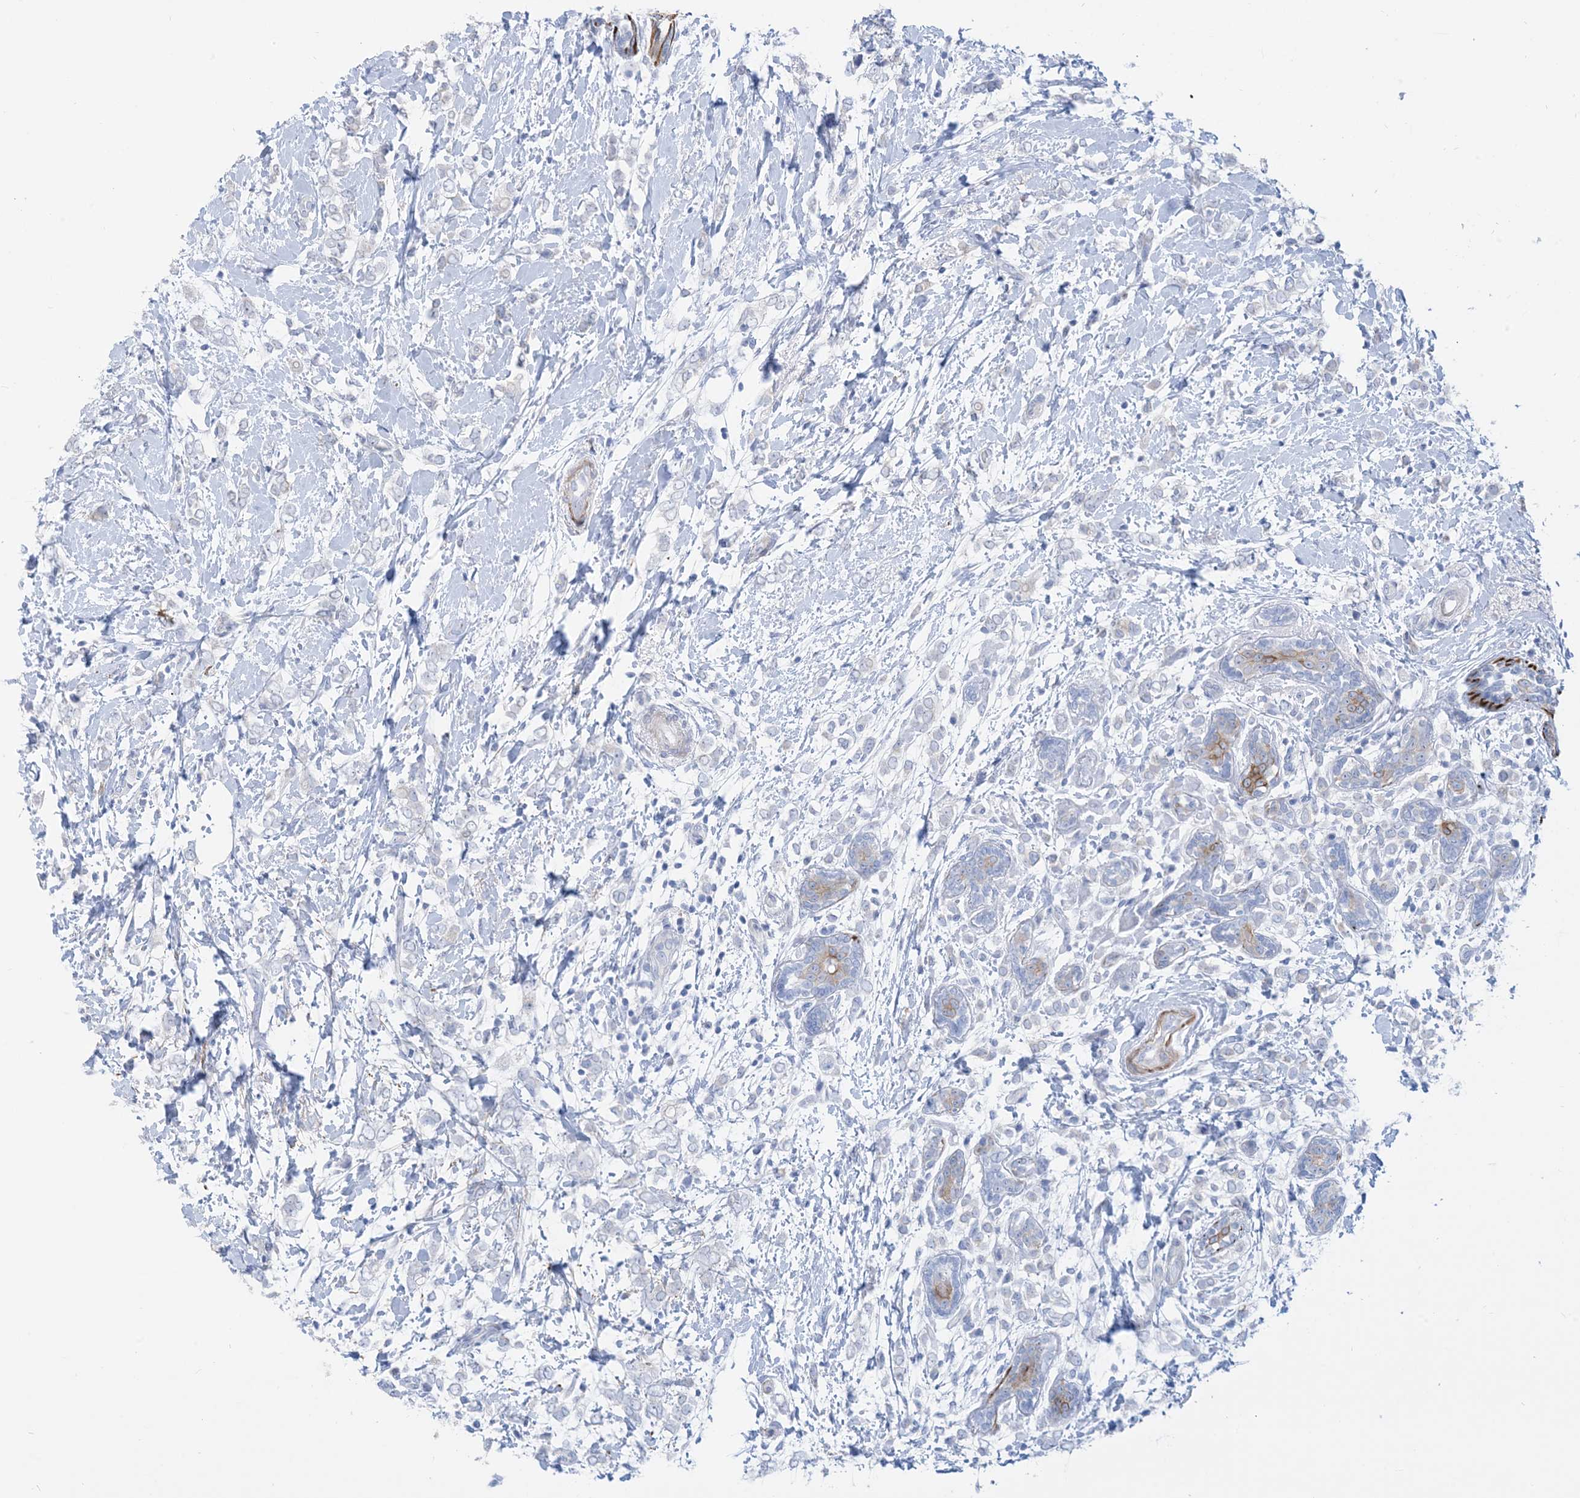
{"staining": {"intensity": "negative", "quantity": "none", "location": "none"}, "tissue": "breast cancer", "cell_type": "Tumor cells", "image_type": "cancer", "snomed": [{"axis": "morphology", "description": "Normal tissue, NOS"}, {"axis": "morphology", "description": "Lobular carcinoma"}, {"axis": "topography", "description": "Breast"}], "caption": "Breast cancer was stained to show a protein in brown. There is no significant staining in tumor cells. (DAB (3,3'-diaminobenzidine) immunohistochemistry visualized using brightfield microscopy, high magnification).", "gene": "MARS2", "patient": {"sex": "female", "age": 47}}